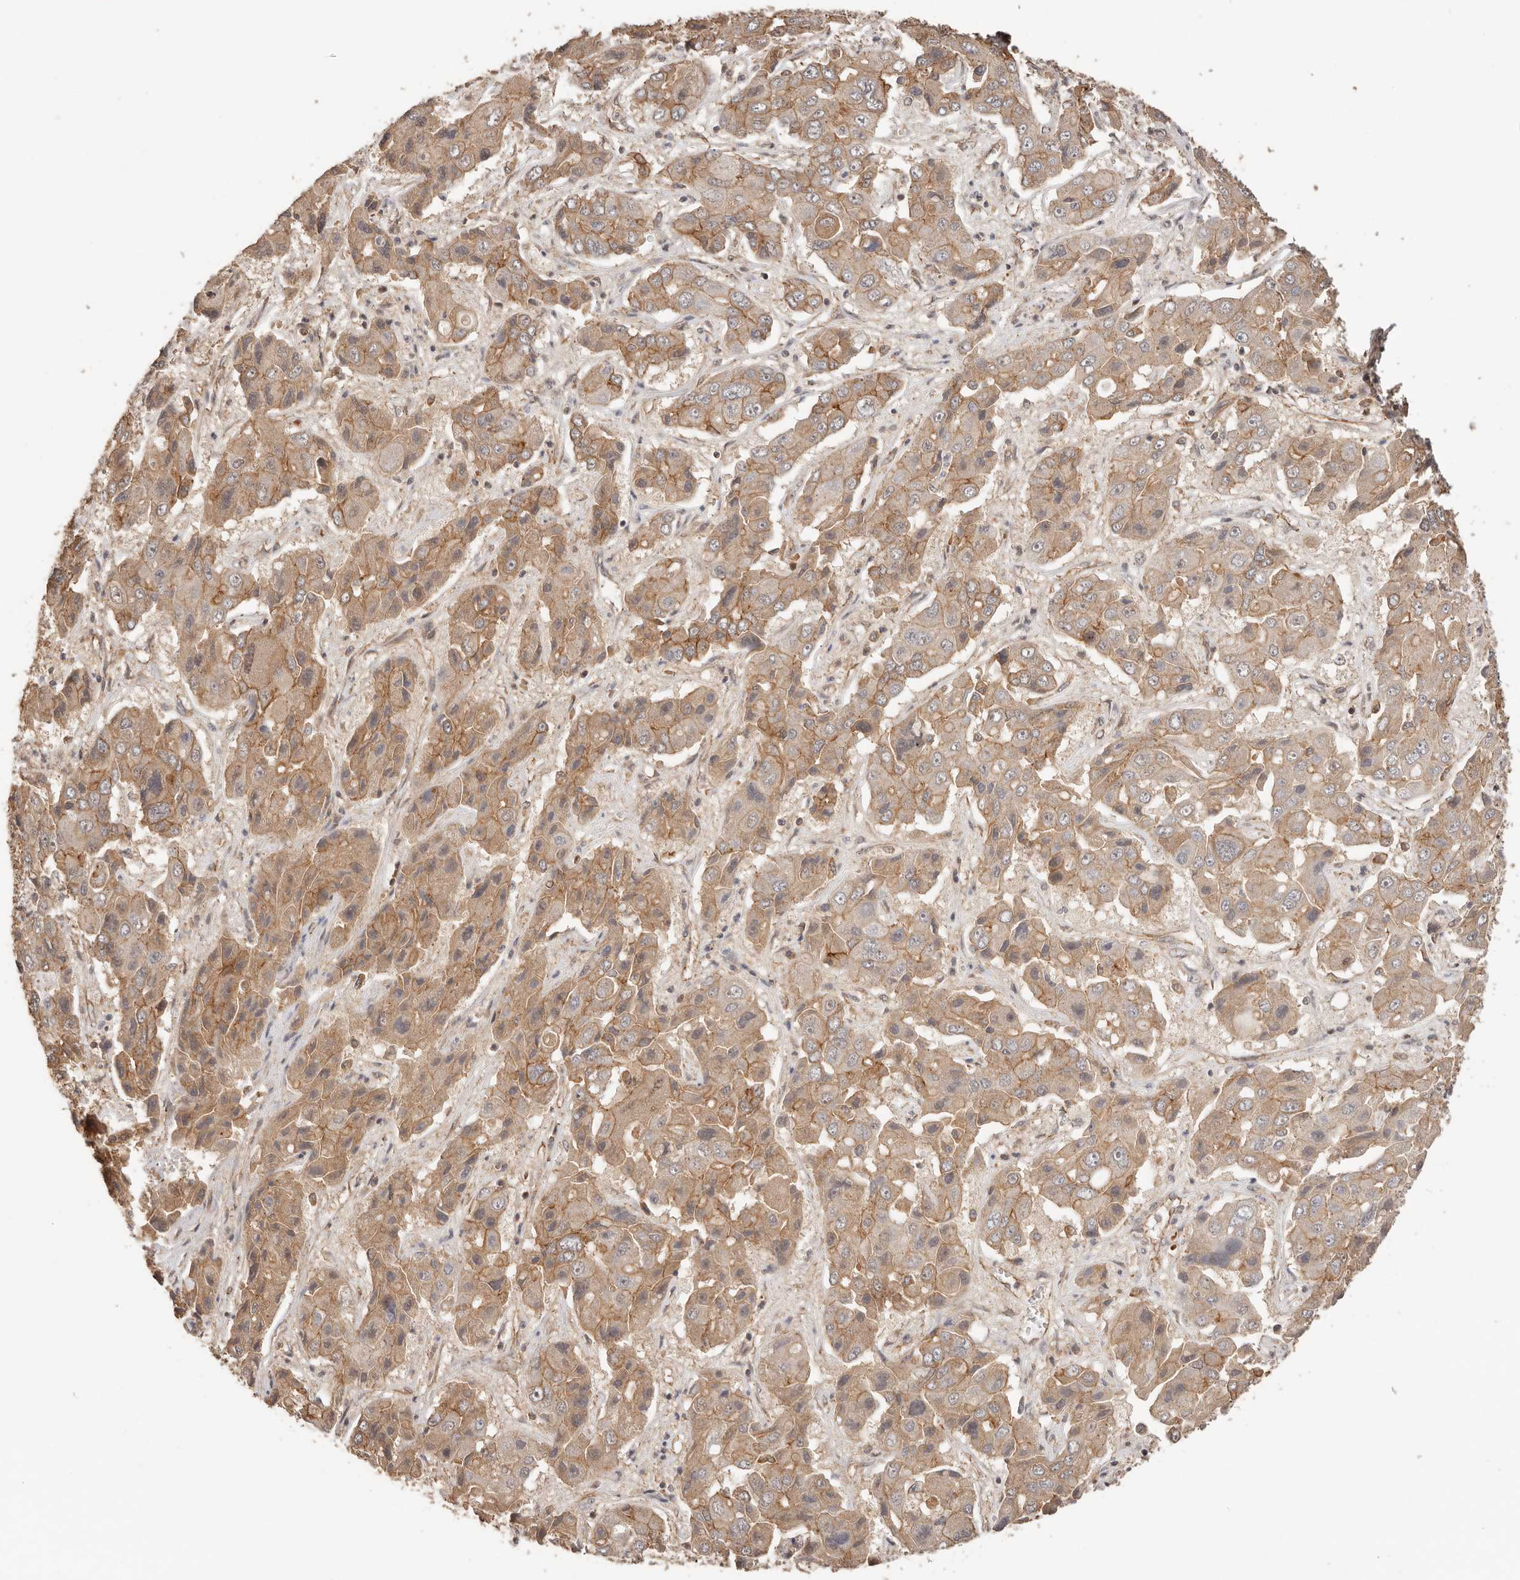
{"staining": {"intensity": "moderate", "quantity": ">75%", "location": "cytoplasmic/membranous"}, "tissue": "liver cancer", "cell_type": "Tumor cells", "image_type": "cancer", "snomed": [{"axis": "morphology", "description": "Cholangiocarcinoma"}, {"axis": "topography", "description": "Liver"}], "caption": "This is an image of immunohistochemistry (IHC) staining of liver cancer, which shows moderate expression in the cytoplasmic/membranous of tumor cells.", "gene": "AFDN", "patient": {"sex": "male", "age": 67}}